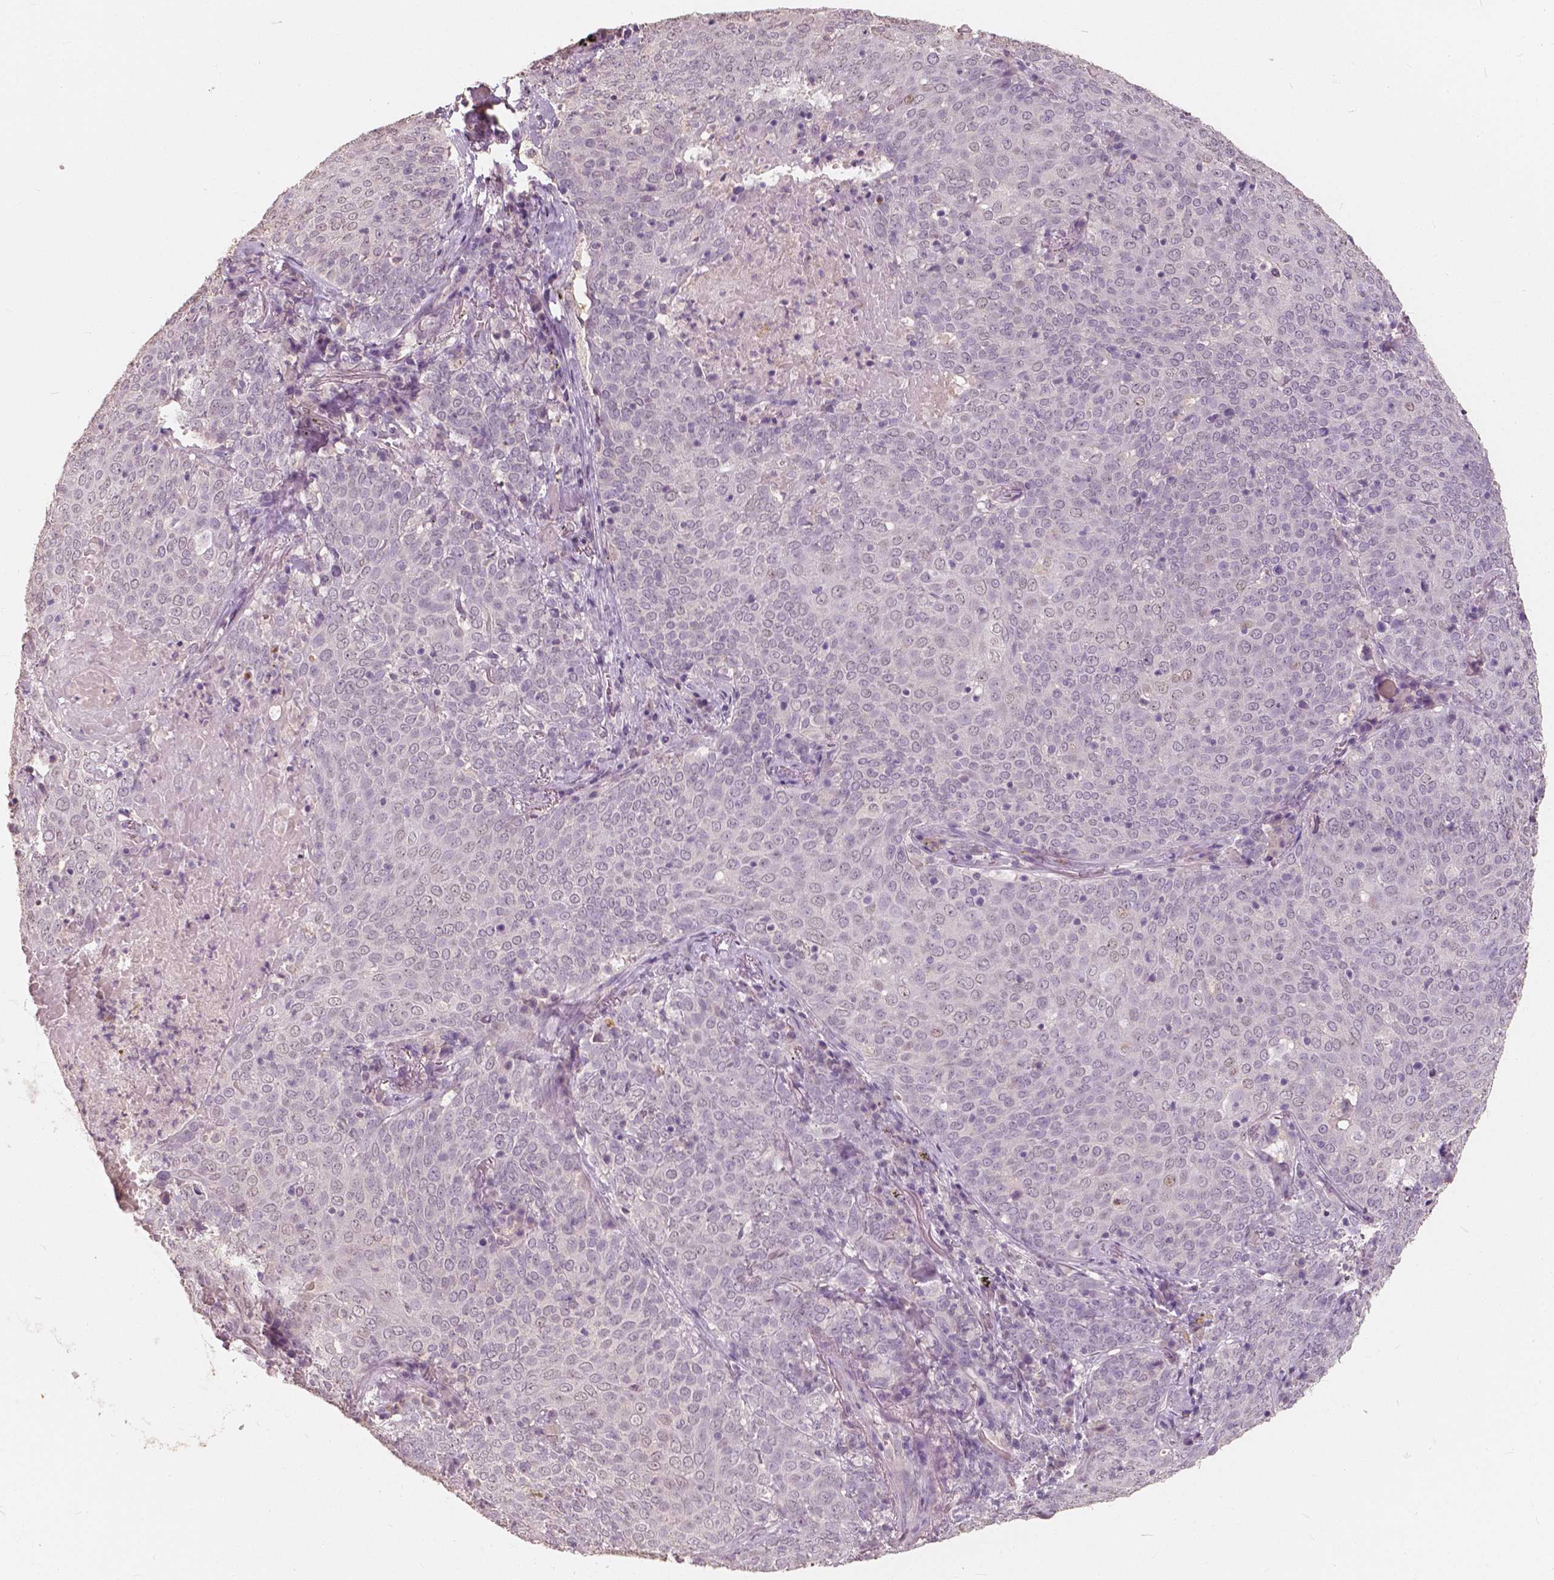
{"staining": {"intensity": "negative", "quantity": "none", "location": "none"}, "tissue": "lung cancer", "cell_type": "Tumor cells", "image_type": "cancer", "snomed": [{"axis": "morphology", "description": "Squamous cell carcinoma, NOS"}, {"axis": "topography", "description": "Lung"}], "caption": "The image shows no staining of tumor cells in squamous cell carcinoma (lung).", "gene": "SAT2", "patient": {"sex": "male", "age": 82}}